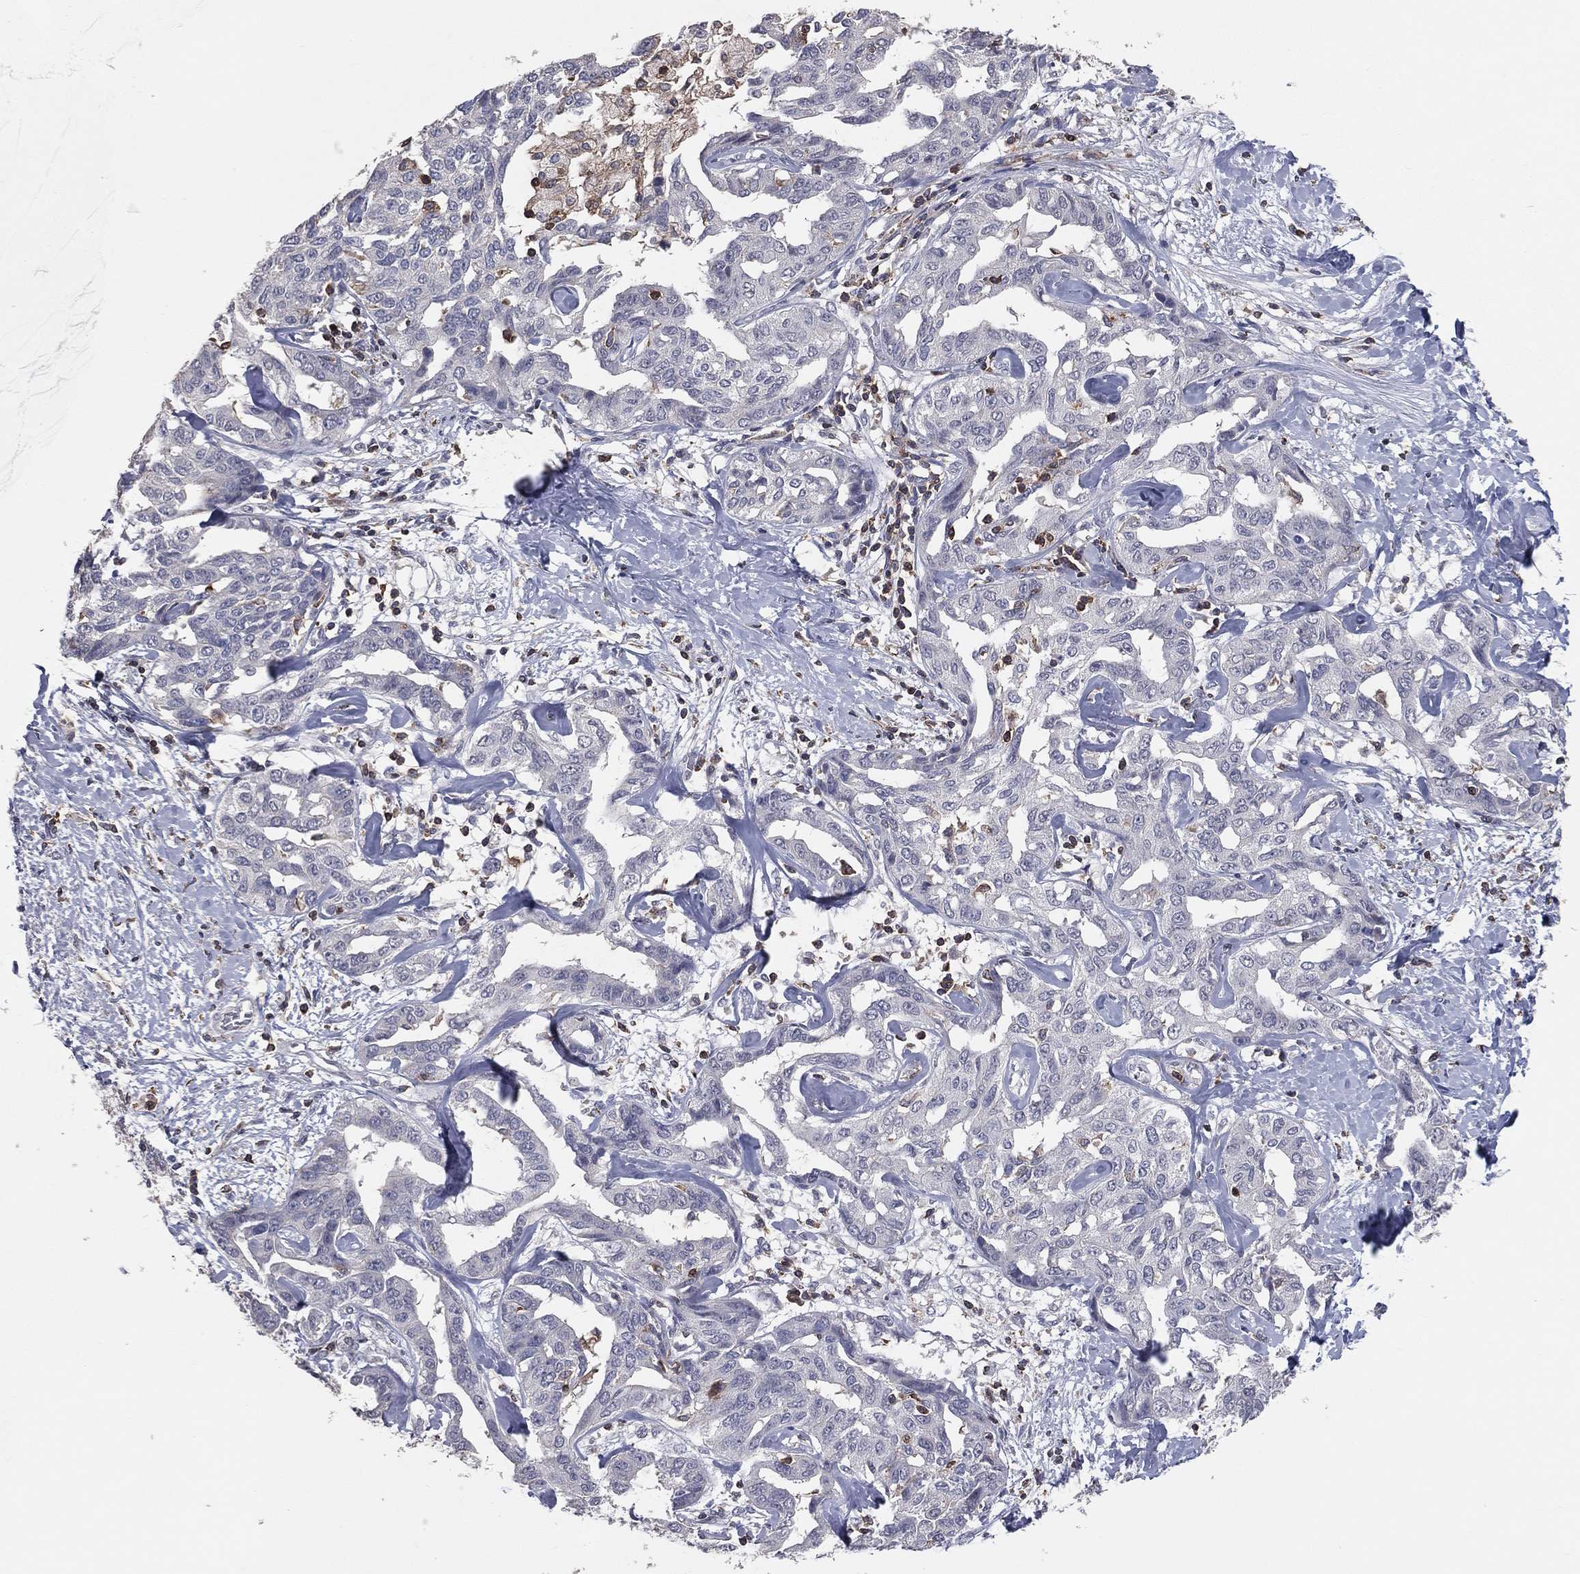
{"staining": {"intensity": "negative", "quantity": "none", "location": "none"}, "tissue": "liver cancer", "cell_type": "Tumor cells", "image_type": "cancer", "snomed": [{"axis": "morphology", "description": "Cholangiocarcinoma"}, {"axis": "topography", "description": "Liver"}], "caption": "Photomicrograph shows no protein positivity in tumor cells of liver cancer tissue.", "gene": "PSTPIP1", "patient": {"sex": "male", "age": 59}}